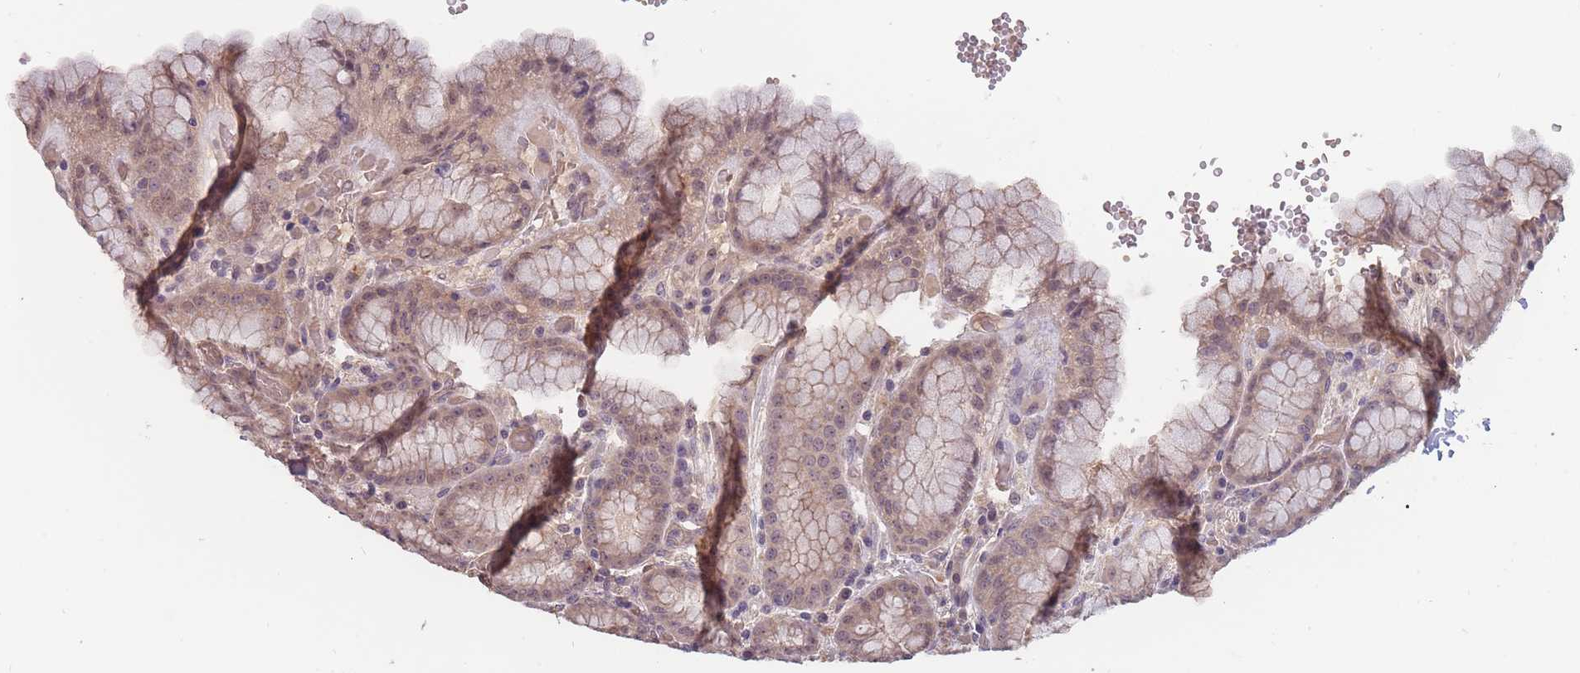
{"staining": {"intensity": "moderate", "quantity": "25%-75%", "location": "cytoplasmic/membranous,nuclear"}, "tissue": "stomach", "cell_type": "Glandular cells", "image_type": "normal", "snomed": [{"axis": "morphology", "description": "Normal tissue, NOS"}, {"axis": "topography", "description": "Stomach, upper"}], "caption": "Immunohistochemical staining of normal human stomach demonstrates medium levels of moderate cytoplasmic/membranous,nuclear positivity in approximately 25%-75% of glandular cells.", "gene": "KIAA1755", "patient": {"sex": "male", "age": 52}}